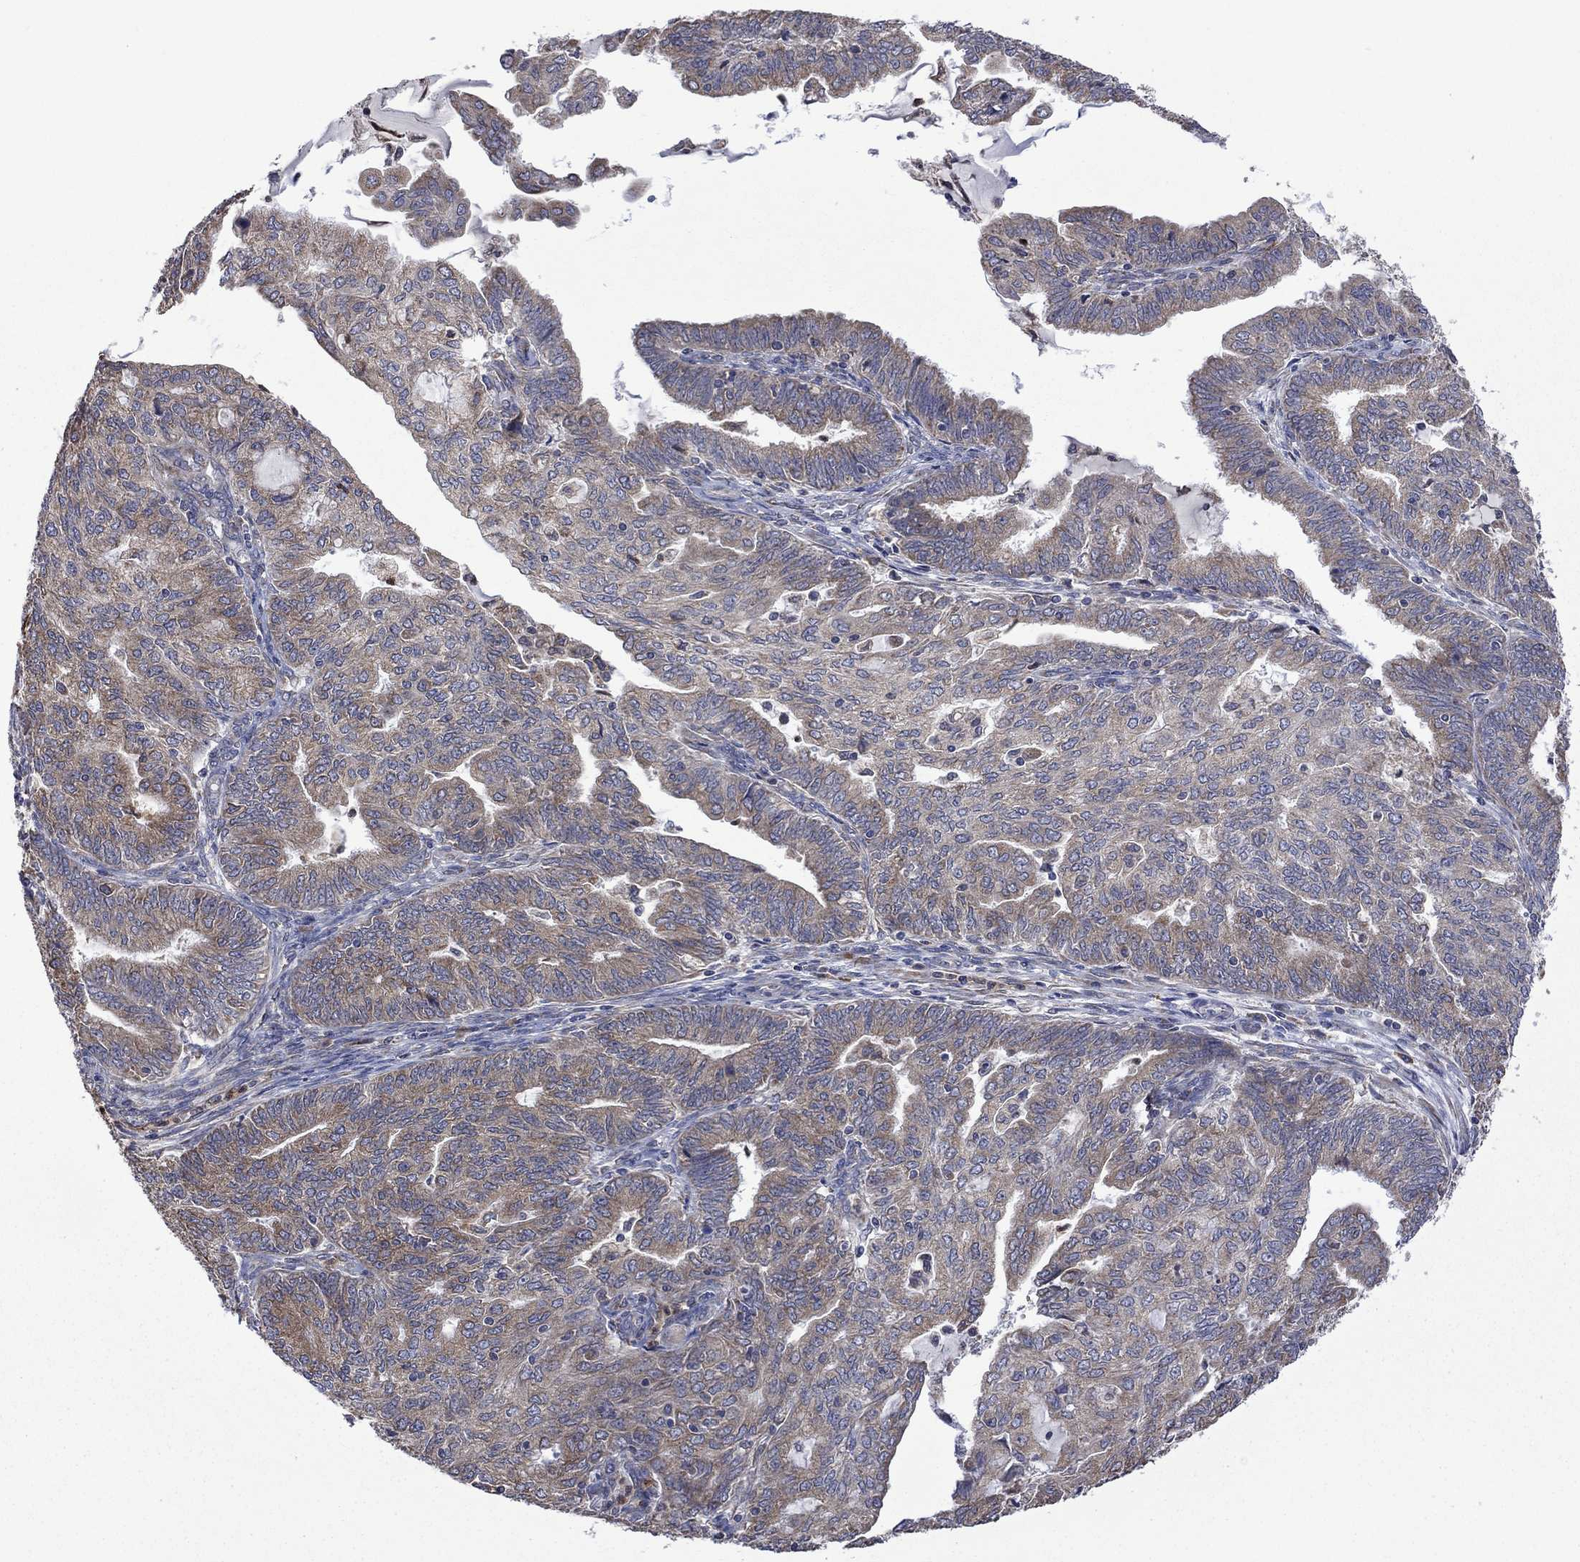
{"staining": {"intensity": "weak", "quantity": ">75%", "location": "cytoplasmic/membranous"}, "tissue": "endometrial cancer", "cell_type": "Tumor cells", "image_type": "cancer", "snomed": [{"axis": "morphology", "description": "Adenocarcinoma, NOS"}, {"axis": "topography", "description": "Endometrium"}], "caption": "The immunohistochemical stain labels weak cytoplasmic/membranous positivity in tumor cells of endometrial cancer tissue. Nuclei are stained in blue.", "gene": "FURIN", "patient": {"sex": "female", "age": 82}}